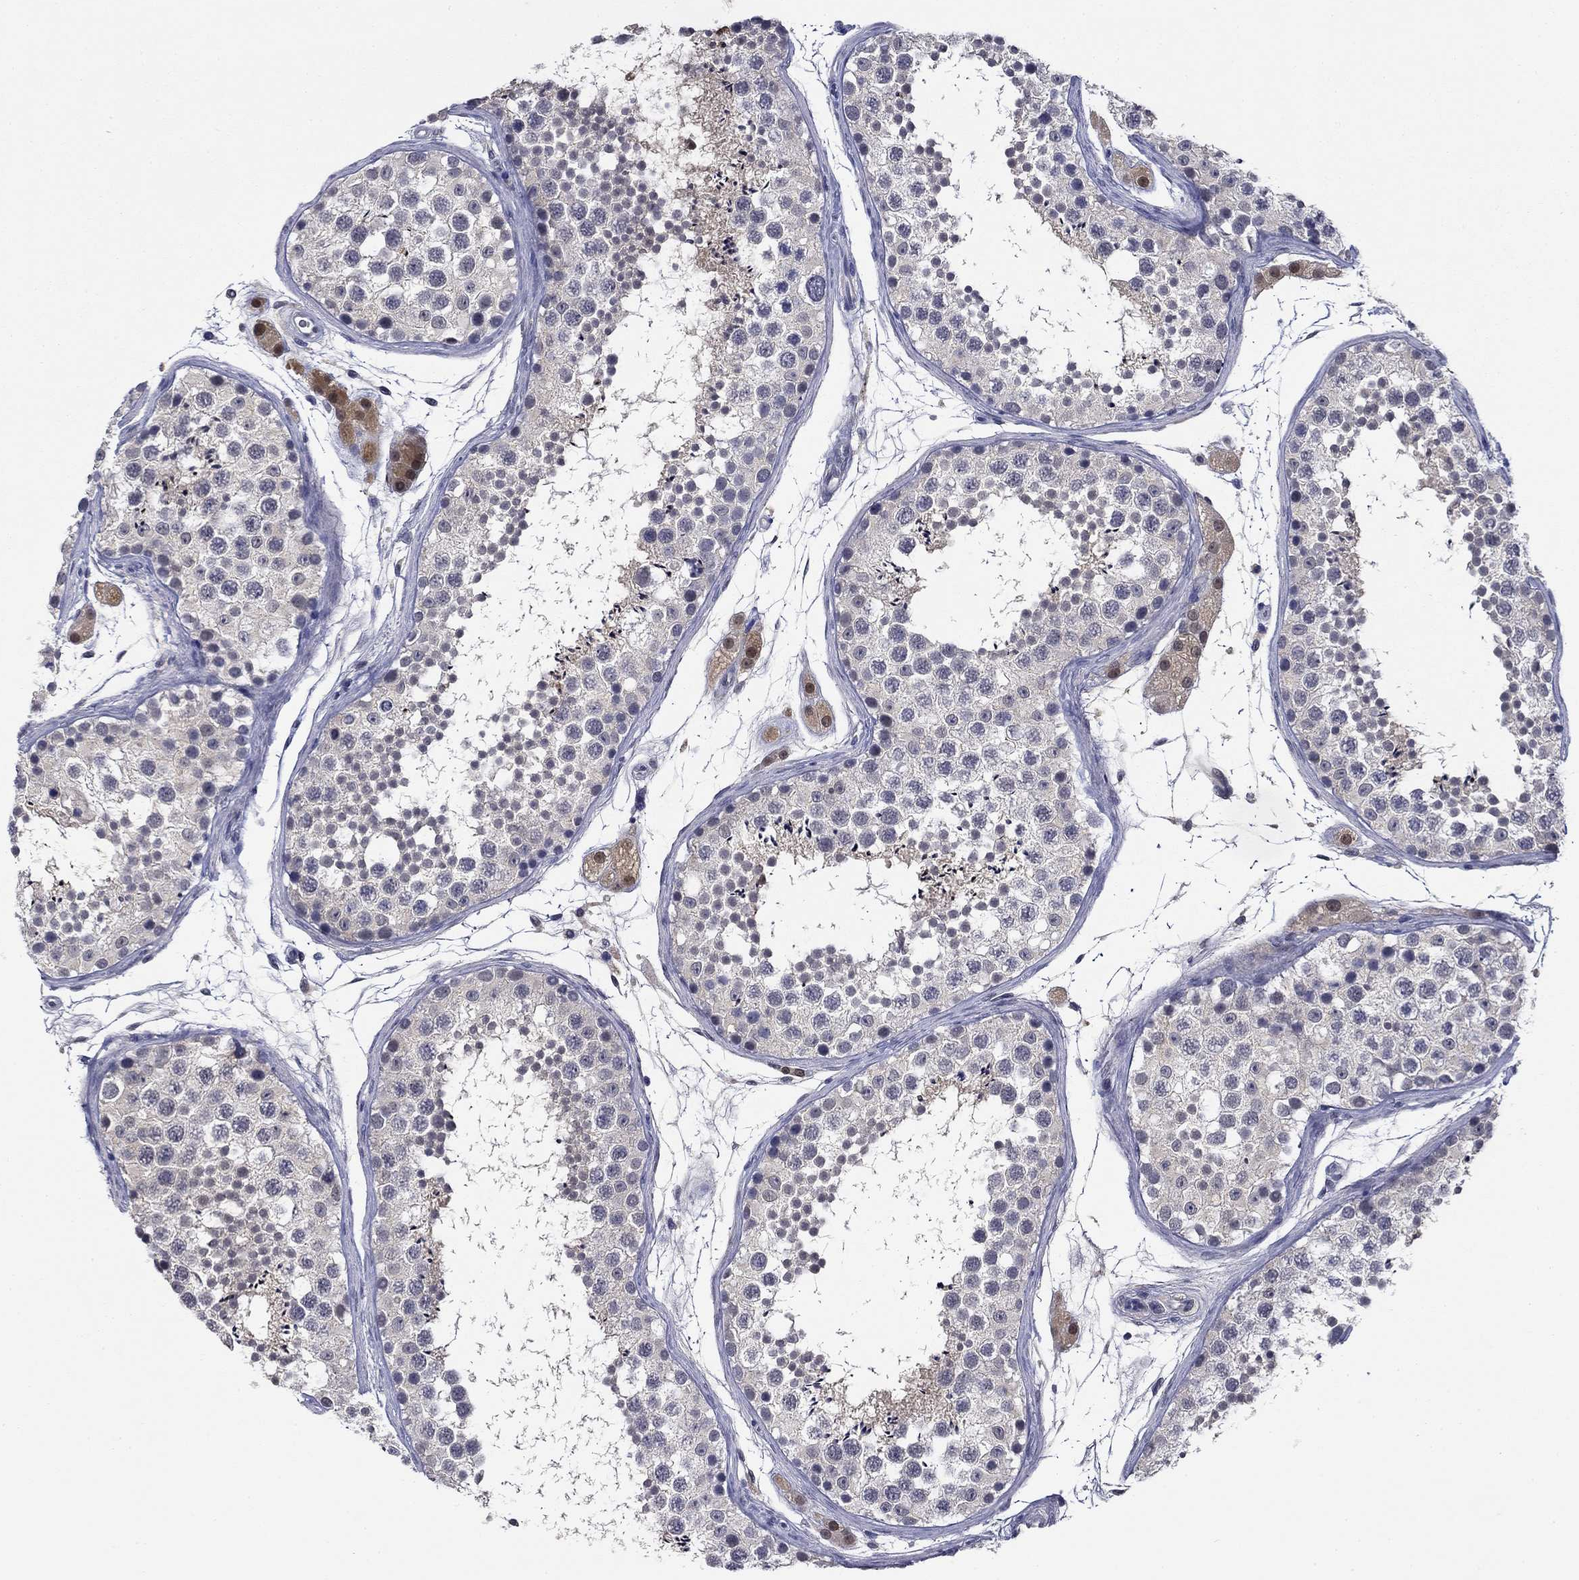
{"staining": {"intensity": "negative", "quantity": "none", "location": "none"}, "tissue": "testis", "cell_type": "Cells in seminiferous ducts", "image_type": "normal", "snomed": [{"axis": "morphology", "description": "Normal tissue, NOS"}, {"axis": "topography", "description": "Testis"}], "caption": "A micrograph of human testis is negative for staining in cells in seminiferous ducts. The staining was performed using DAB (3,3'-diaminobenzidine) to visualize the protein expression in brown, while the nuclei were stained in blue with hematoxylin (Magnification: 20x).", "gene": "DDTL", "patient": {"sex": "male", "age": 41}}